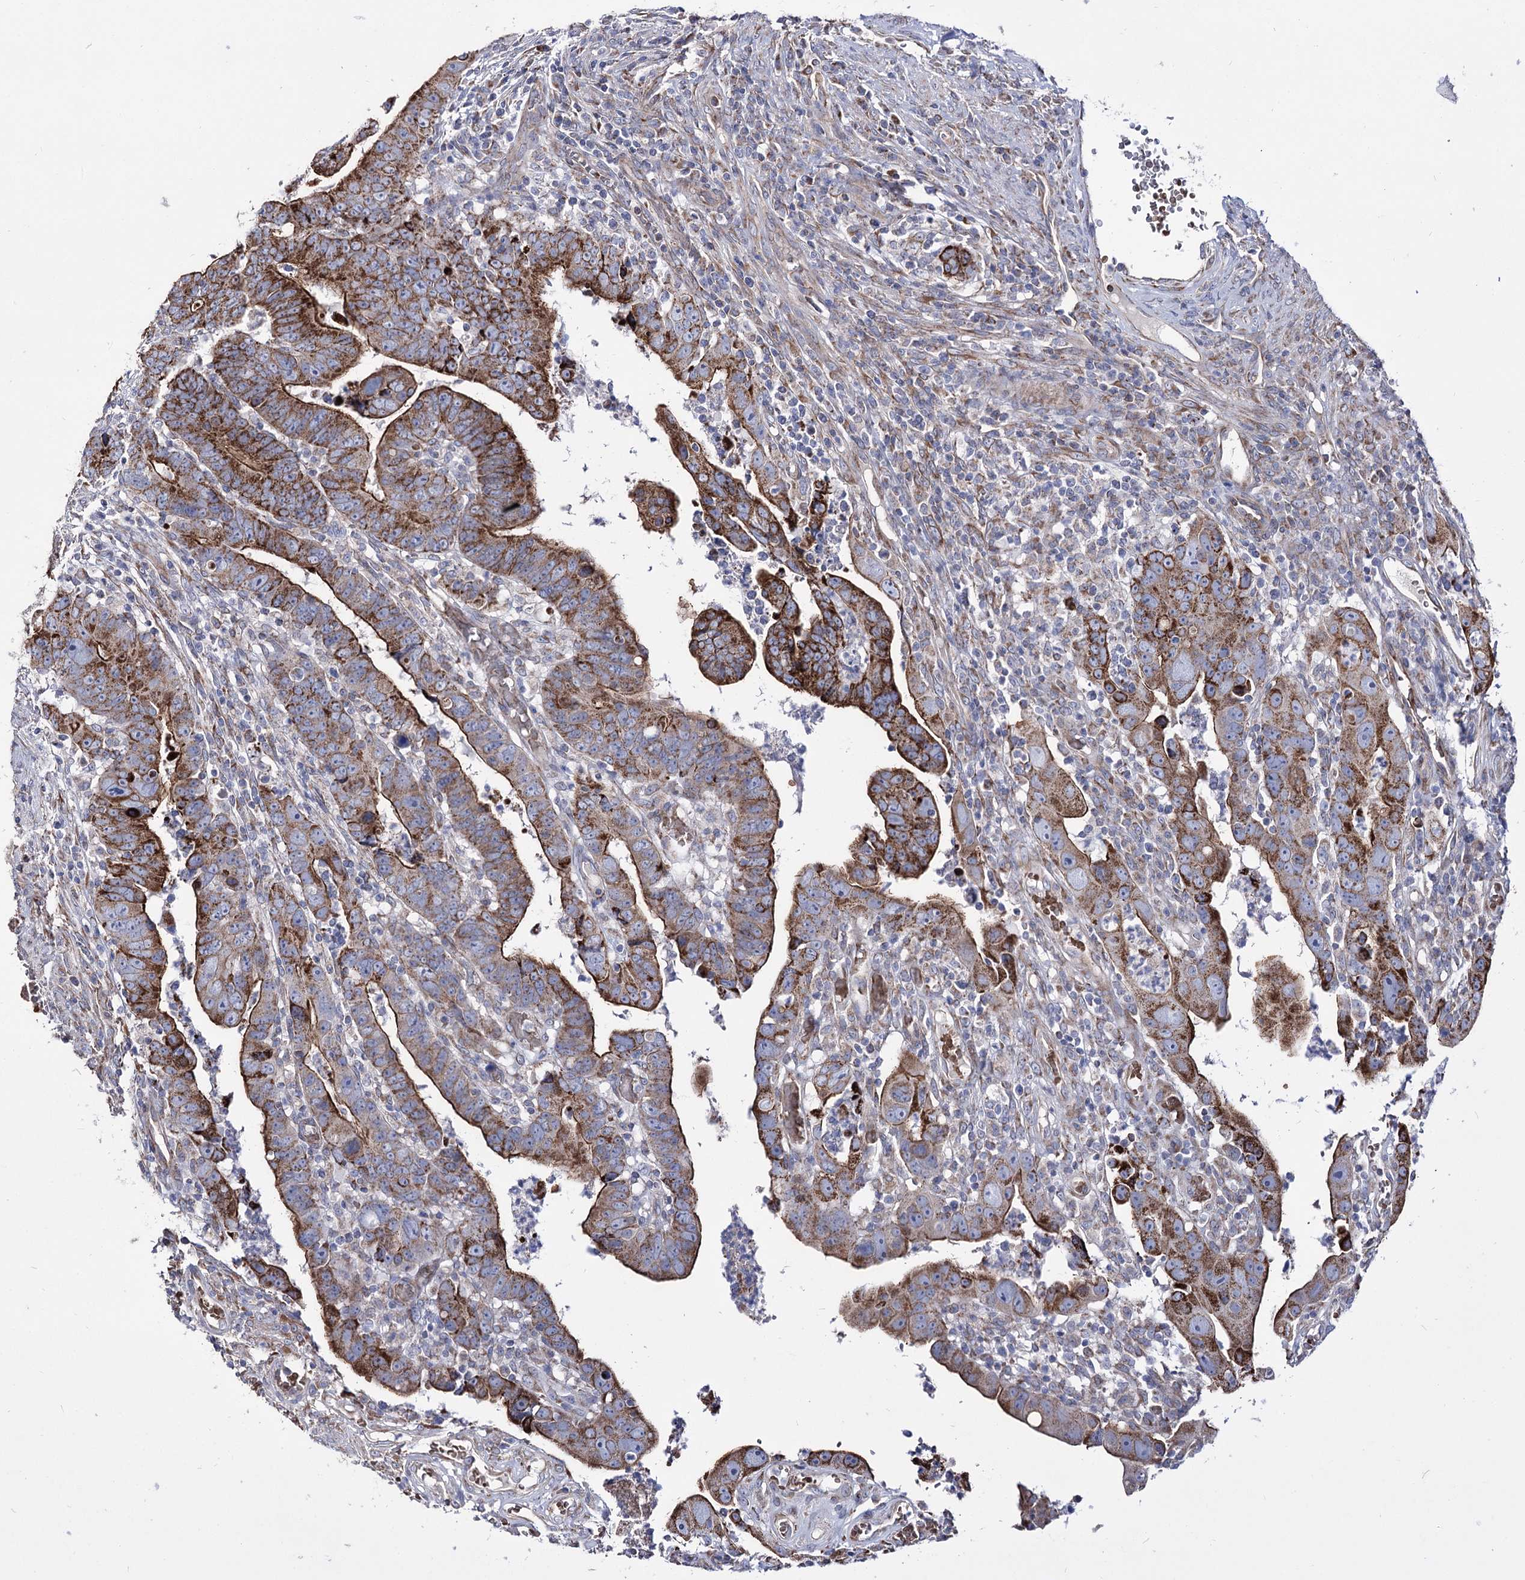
{"staining": {"intensity": "strong", "quantity": "25%-75%", "location": "cytoplasmic/membranous"}, "tissue": "colorectal cancer", "cell_type": "Tumor cells", "image_type": "cancer", "snomed": [{"axis": "morphology", "description": "Normal tissue, NOS"}, {"axis": "morphology", "description": "Adenocarcinoma, NOS"}, {"axis": "topography", "description": "Rectum"}], "caption": "A histopathology image of human colorectal cancer stained for a protein shows strong cytoplasmic/membranous brown staining in tumor cells.", "gene": "OSBPL5", "patient": {"sex": "female", "age": 65}}